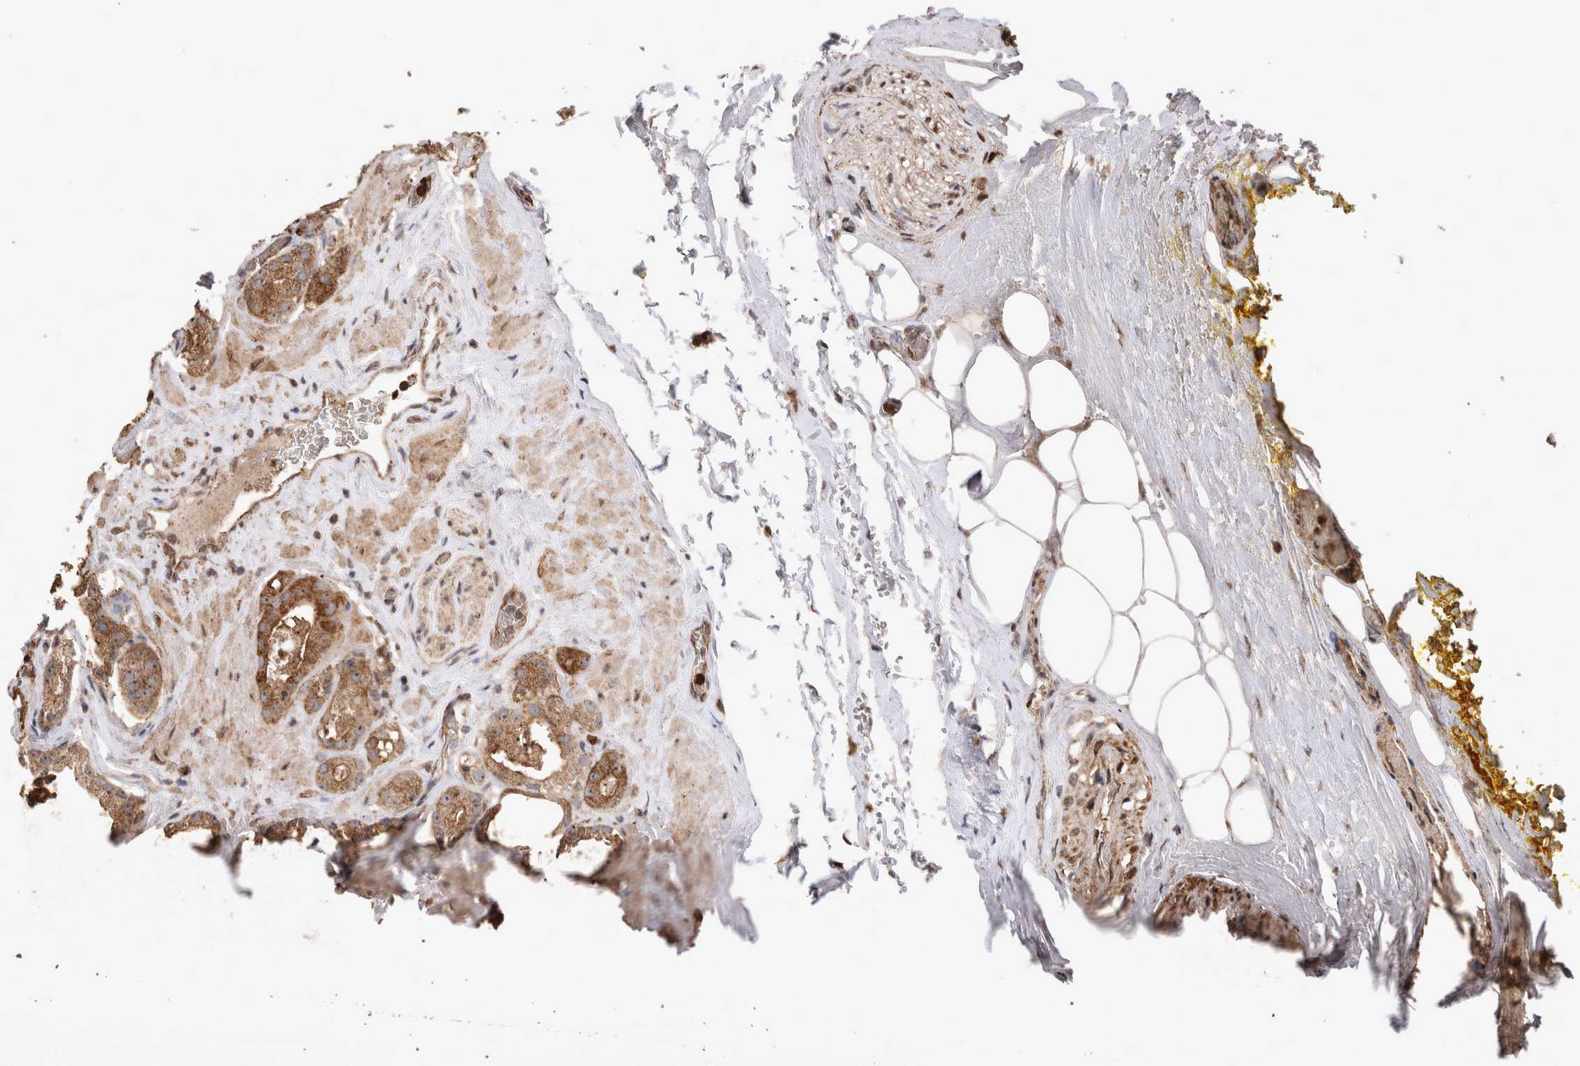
{"staining": {"intensity": "moderate", "quantity": ">75%", "location": "cytoplasmic/membranous,nuclear"}, "tissue": "prostate cancer", "cell_type": "Tumor cells", "image_type": "cancer", "snomed": [{"axis": "morphology", "description": "Adenocarcinoma, High grade"}, {"axis": "topography", "description": "Prostate"}], "caption": "Prostate high-grade adenocarcinoma was stained to show a protein in brown. There is medium levels of moderate cytoplasmic/membranous and nuclear expression in about >75% of tumor cells. The staining was performed using DAB, with brown indicating positive protein expression. Nuclei are stained blue with hematoxylin.", "gene": "STK11", "patient": {"sex": "male", "age": 64}}